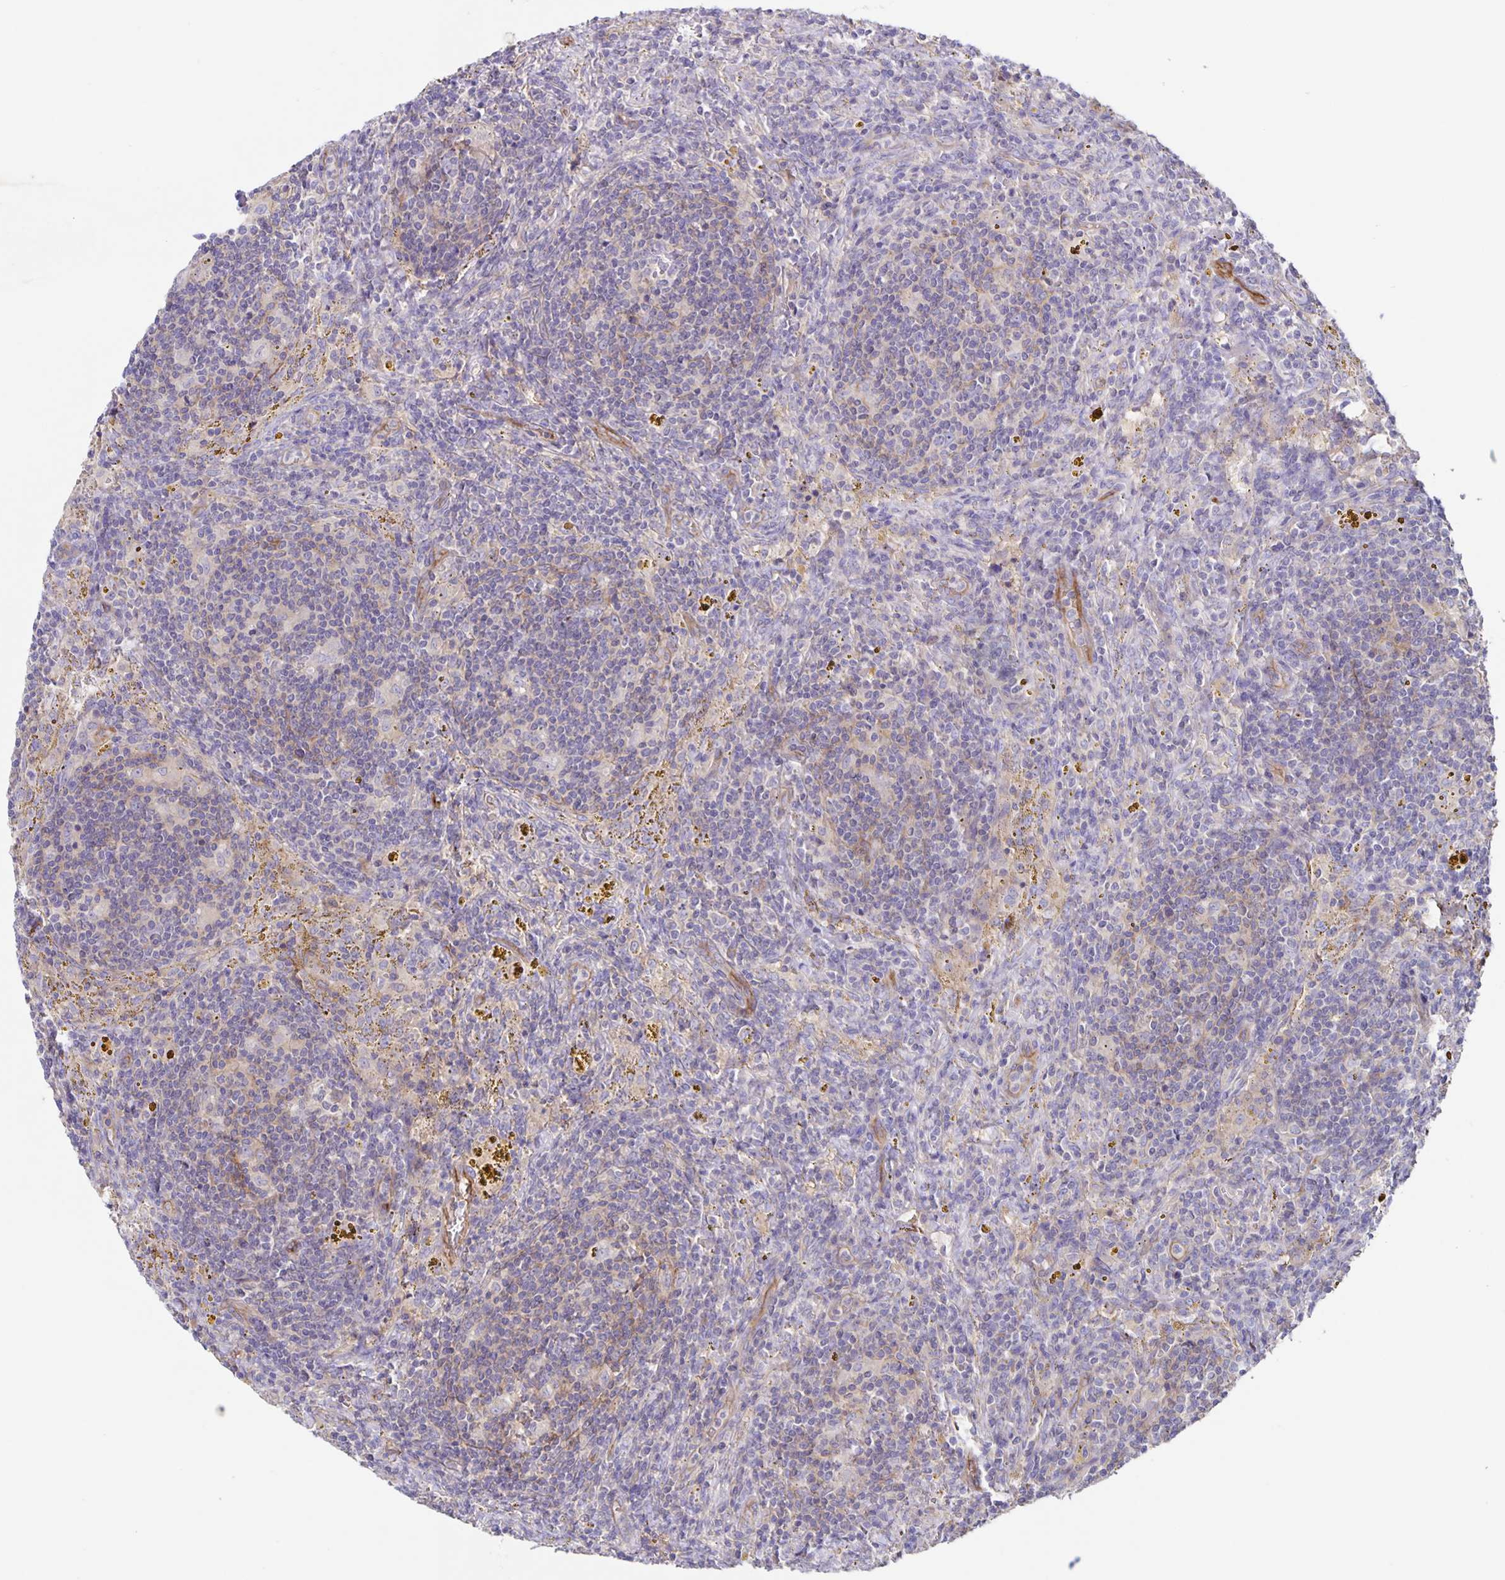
{"staining": {"intensity": "negative", "quantity": "none", "location": "none"}, "tissue": "lymphoma", "cell_type": "Tumor cells", "image_type": "cancer", "snomed": [{"axis": "morphology", "description": "Malignant lymphoma, non-Hodgkin's type, Low grade"}, {"axis": "topography", "description": "Spleen"}], "caption": "Image shows no protein positivity in tumor cells of malignant lymphoma, non-Hodgkin's type (low-grade) tissue.", "gene": "ITGA2", "patient": {"sex": "female", "age": 70}}